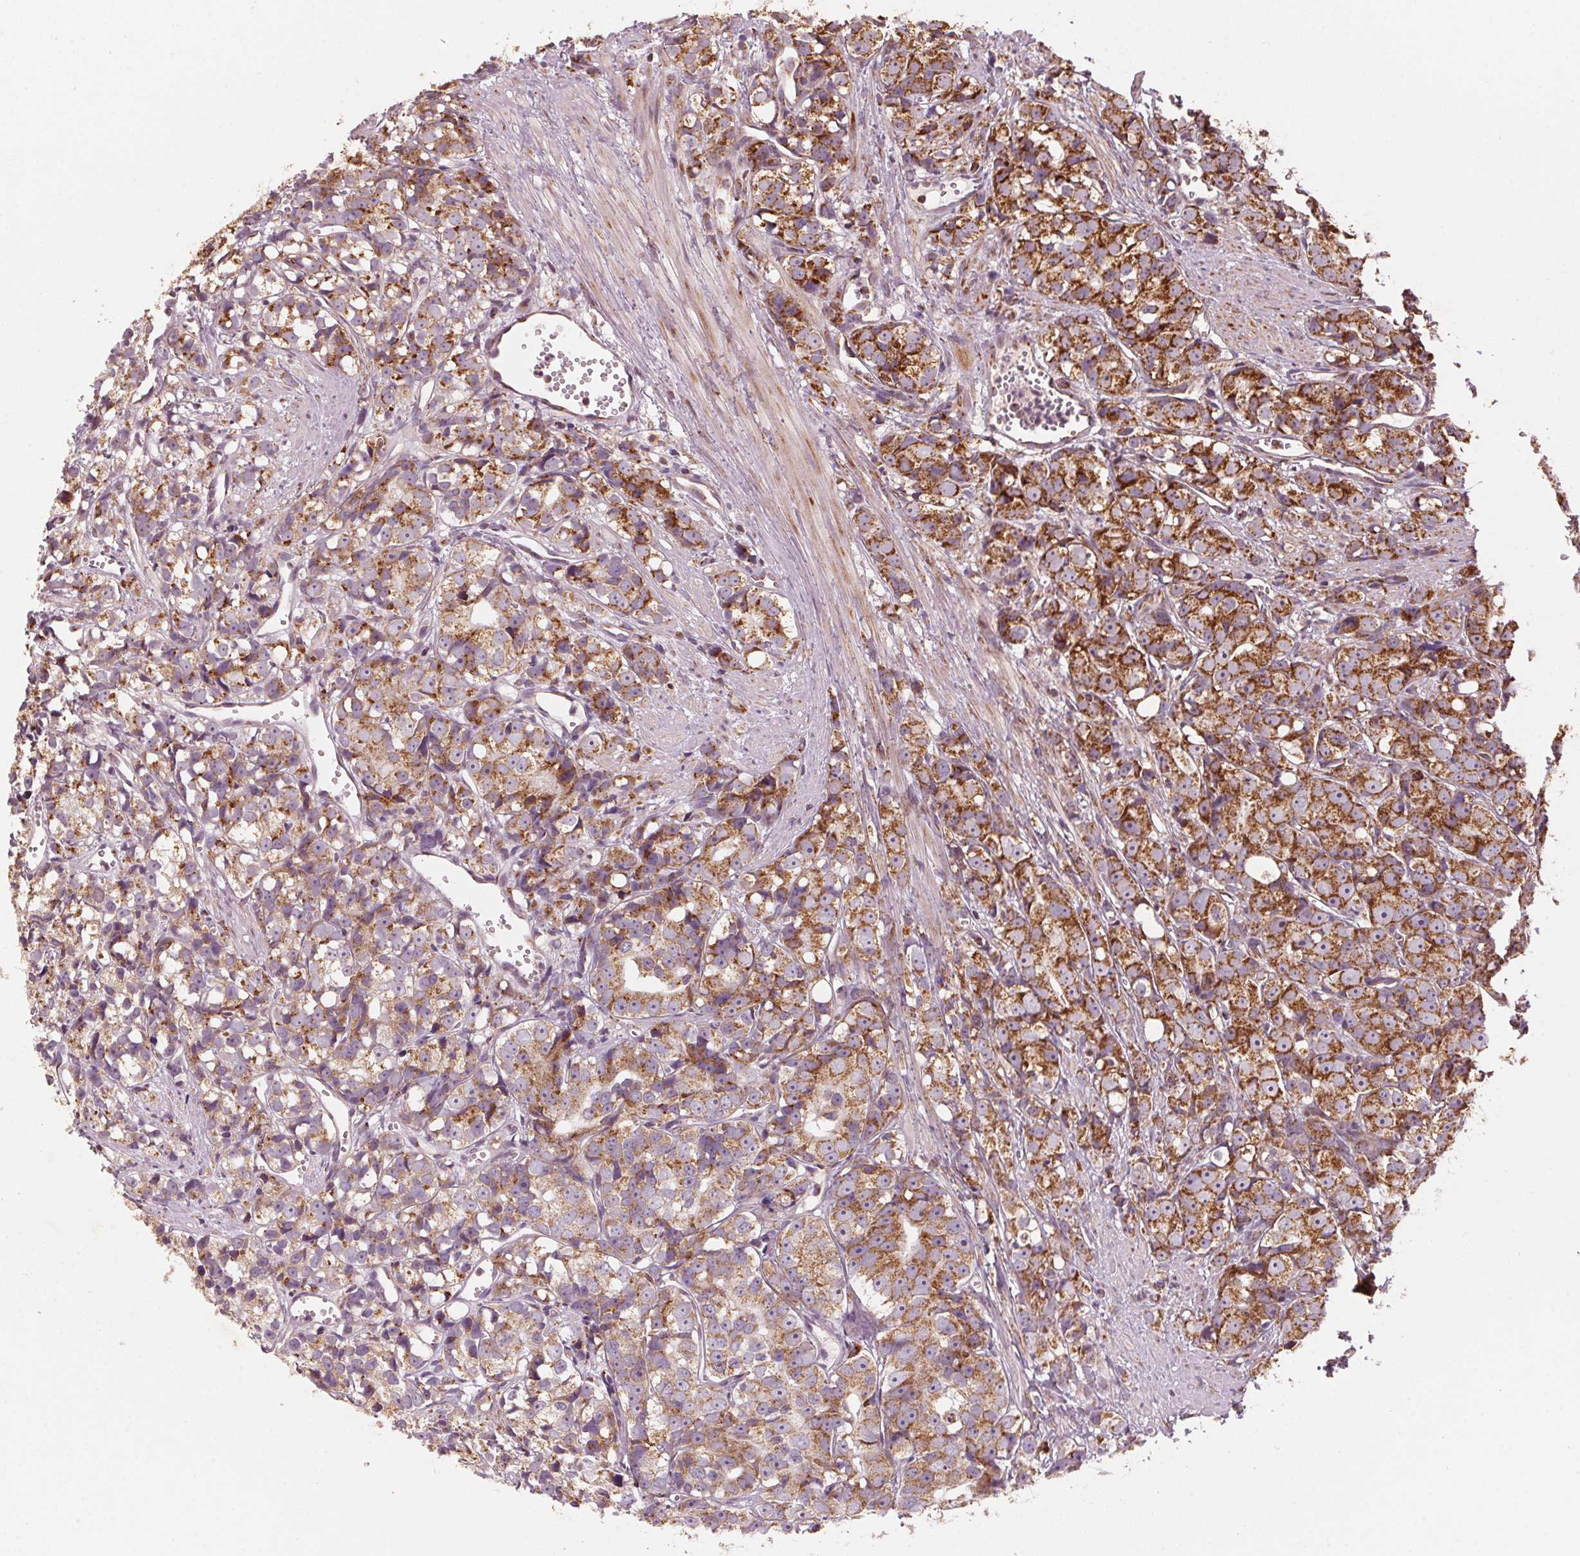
{"staining": {"intensity": "strong", "quantity": ">75%", "location": "cytoplasmic/membranous"}, "tissue": "prostate cancer", "cell_type": "Tumor cells", "image_type": "cancer", "snomed": [{"axis": "morphology", "description": "Adenocarcinoma, High grade"}, {"axis": "topography", "description": "Prostate"}], "caption": "Immunohistochemical staining of human prostate adenocarcinoma (high-grade) displays high levels of strong cytoplasmic/membranous expression in about >75% of tumor cells. (Brightfield microscopy of DAB IHC at high magnification).", "gene": "TOMM70", "patient": {"sex": "male", "age": 77}}